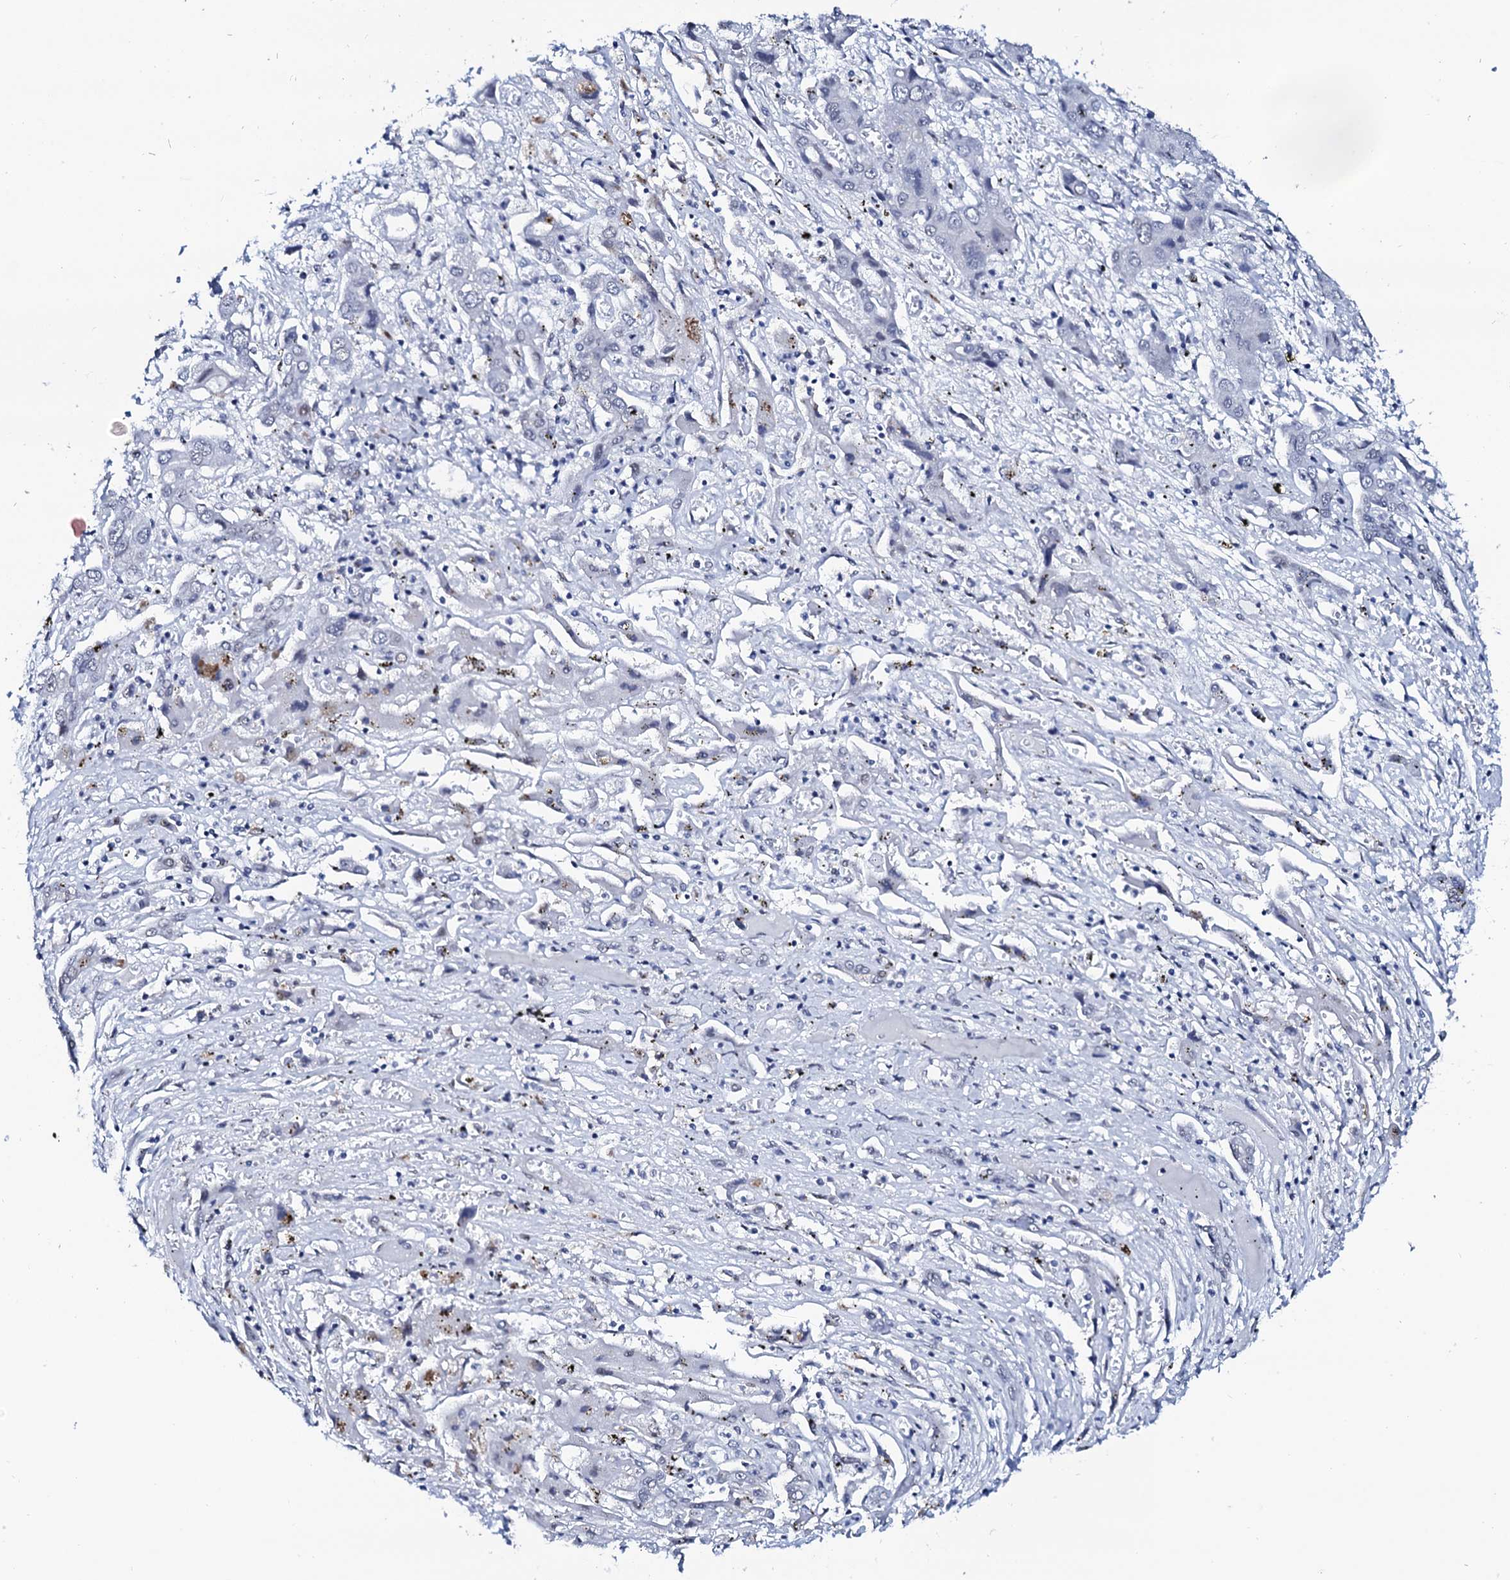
{"staining": {"intensity": "negative", "quantity": "none", "location": "none"}, "tissue": "liver cancer", "cell_type": "Tumor cells", "image_type": "cancer", "snomed": [{"axis": "morphology", "description": "Cholangiocarcinoma"}, {"axis": "topography", "description": "Liver"}], "caption": "Cholangiocarcinoma (liver) was stained to show a protein in brown. There is no significant expression in tumor cells.", "gene": "SPATA19", "patient": {"sex": "male", "age": 67}}